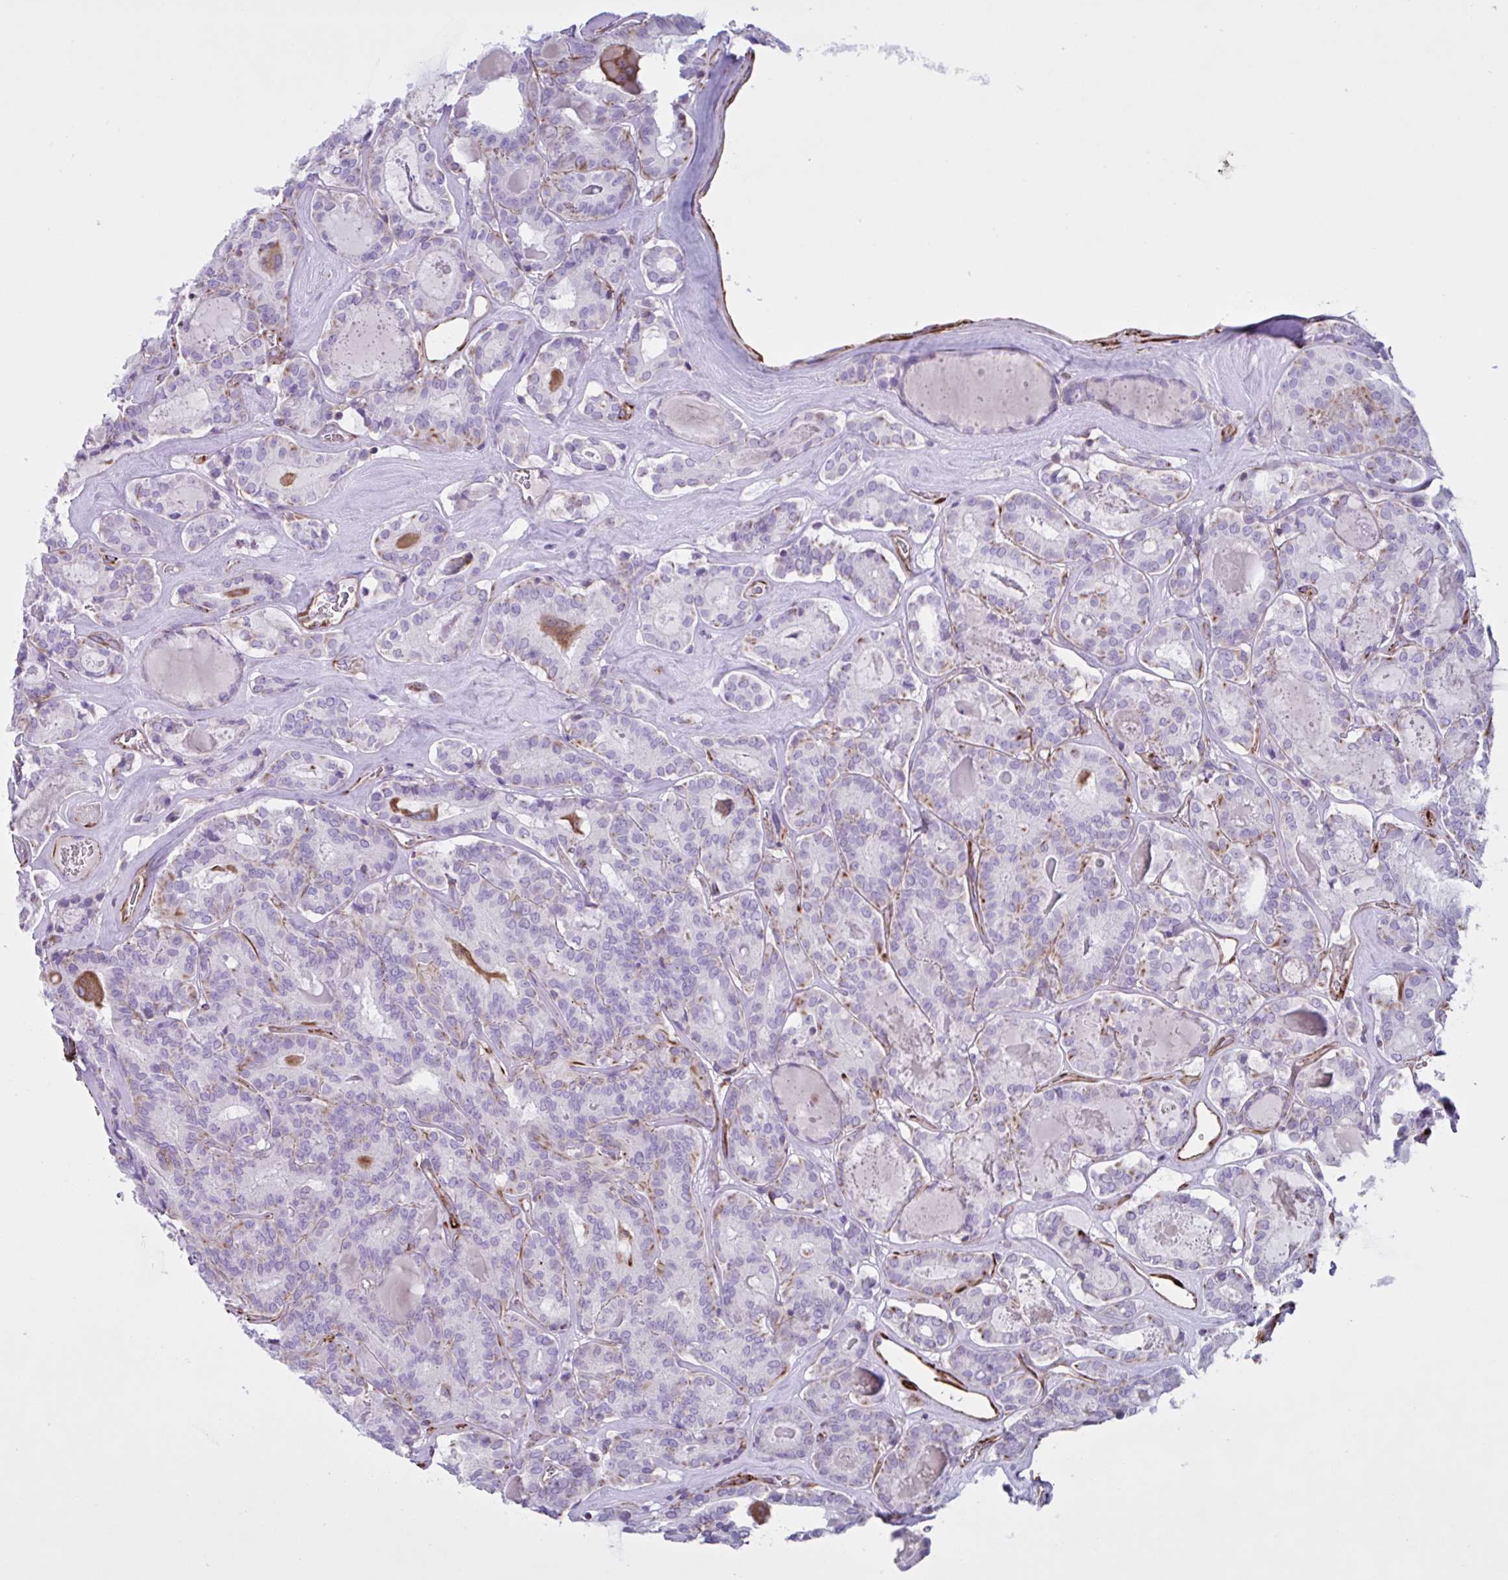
{"staining": {"intensity": "weak", "quantity": "<25%", "location": "cytoplasmic/membranous"}, "tissue": "thyroid cancer", "cell_type": "Tumor cells", "image_type": "cancer", "snomed": [{"axis": "morphology", "description": "Papillary adenocarcinoma, NOS"}, {"axis": "topography", "description": "Thyroid gland"}], "caption": "Papillary adenocarcinoma (thyroid) was stained to show a protein in brown. There is no significant staining in tumor cells.", "gene": "TMEM86B", "patient": {"sex": "female", "age": 72}}